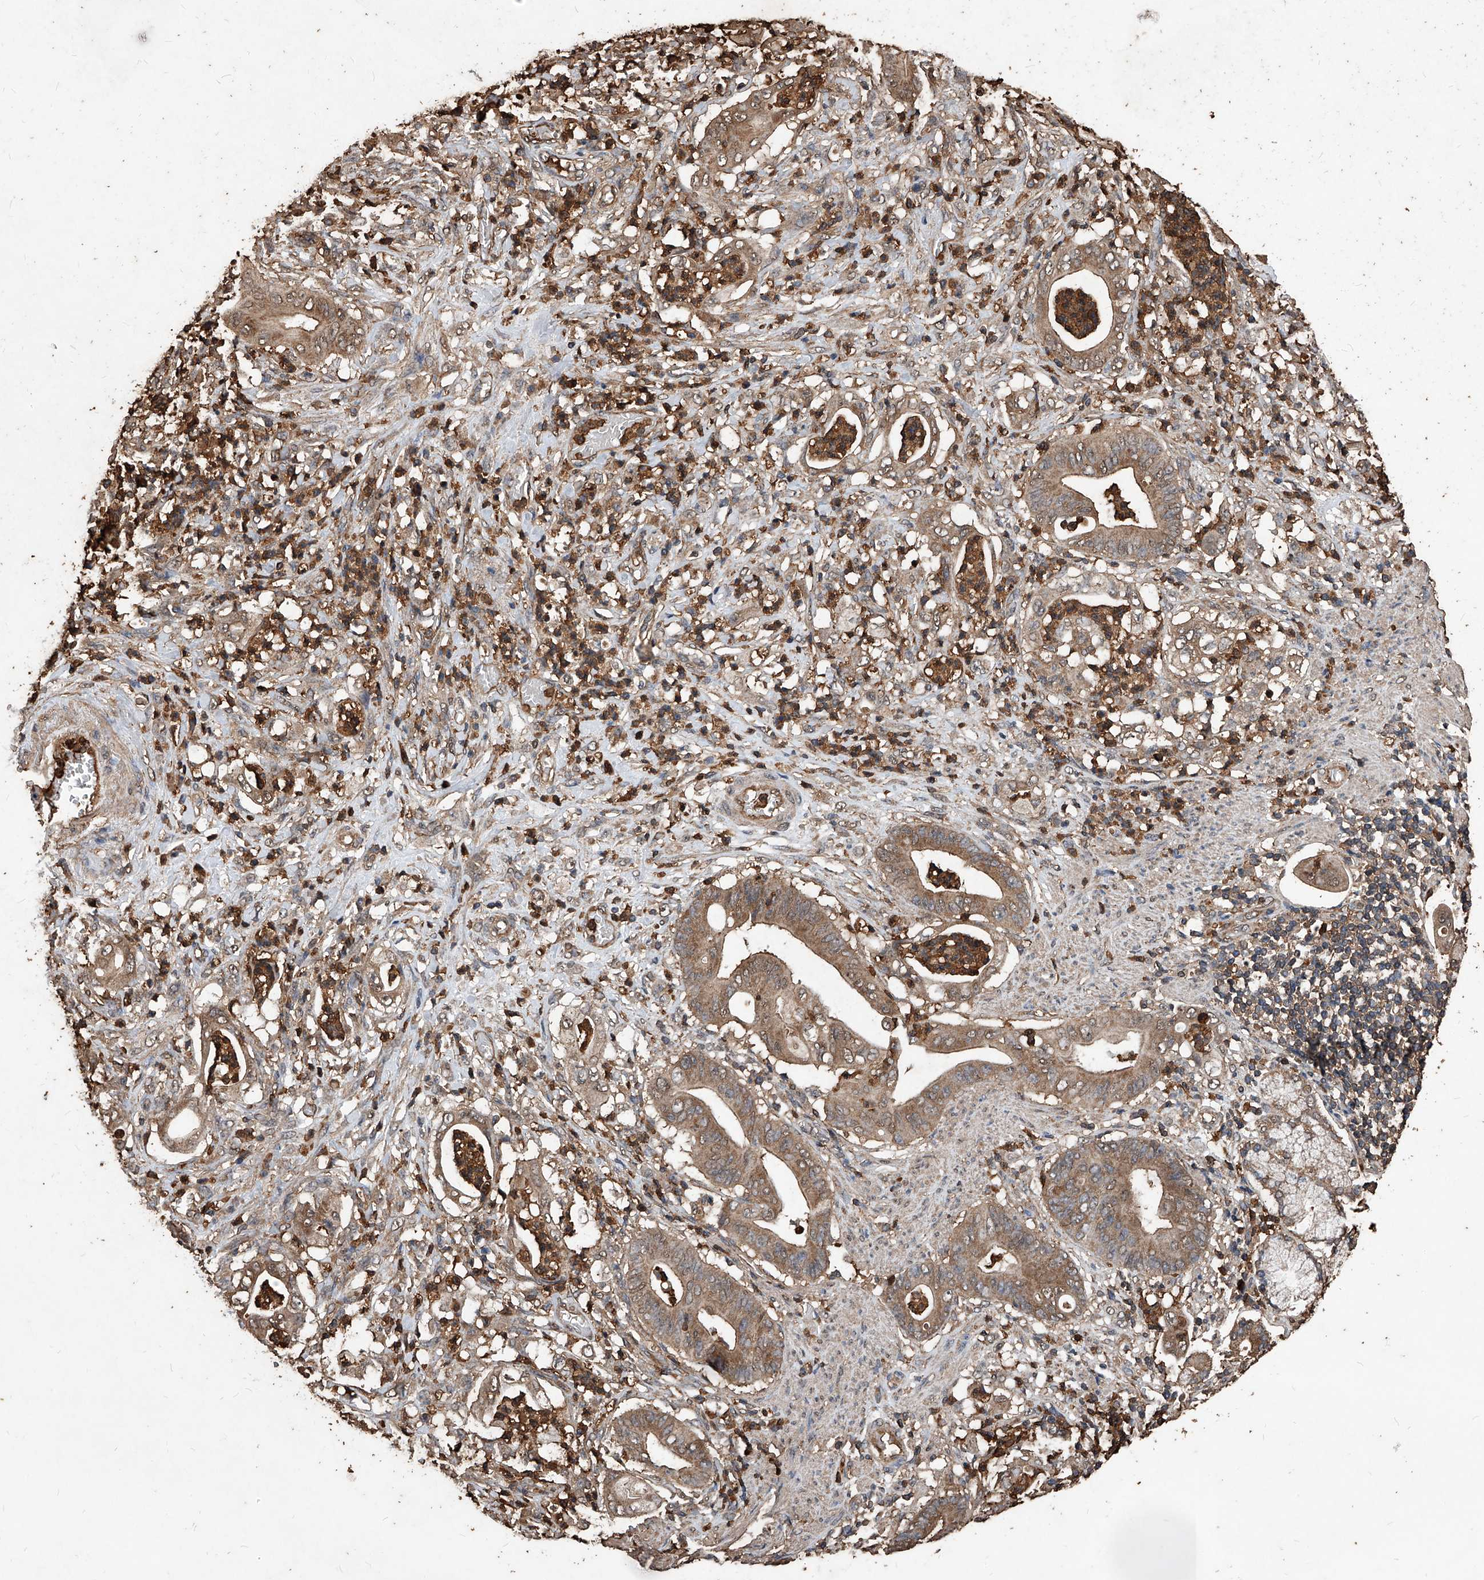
{"staining": {"intensity": "moderate", "quantity": ">75%", "location": "cytoplasmic/membranous"}, "tissue": "stomach cancer", "cell_type": "Tumor cells", "image_type": "cancer", "snomed": [{"axis": "morphology", "description": "Adenocarcinoma, NOS"}, {"axis": "topography", "description": "Stomach"}], "caption": "Immunohistochemical staining of human adenocarcinoma (stomach) demonstrates moderate cytoplasmic/membranous protein staining in about >75% of tumor cells. (DAB = brown stain, brightfield microscopy at high magnification).", "gene": "UCP2", "patient": {"sex": "female", "age": 73}}